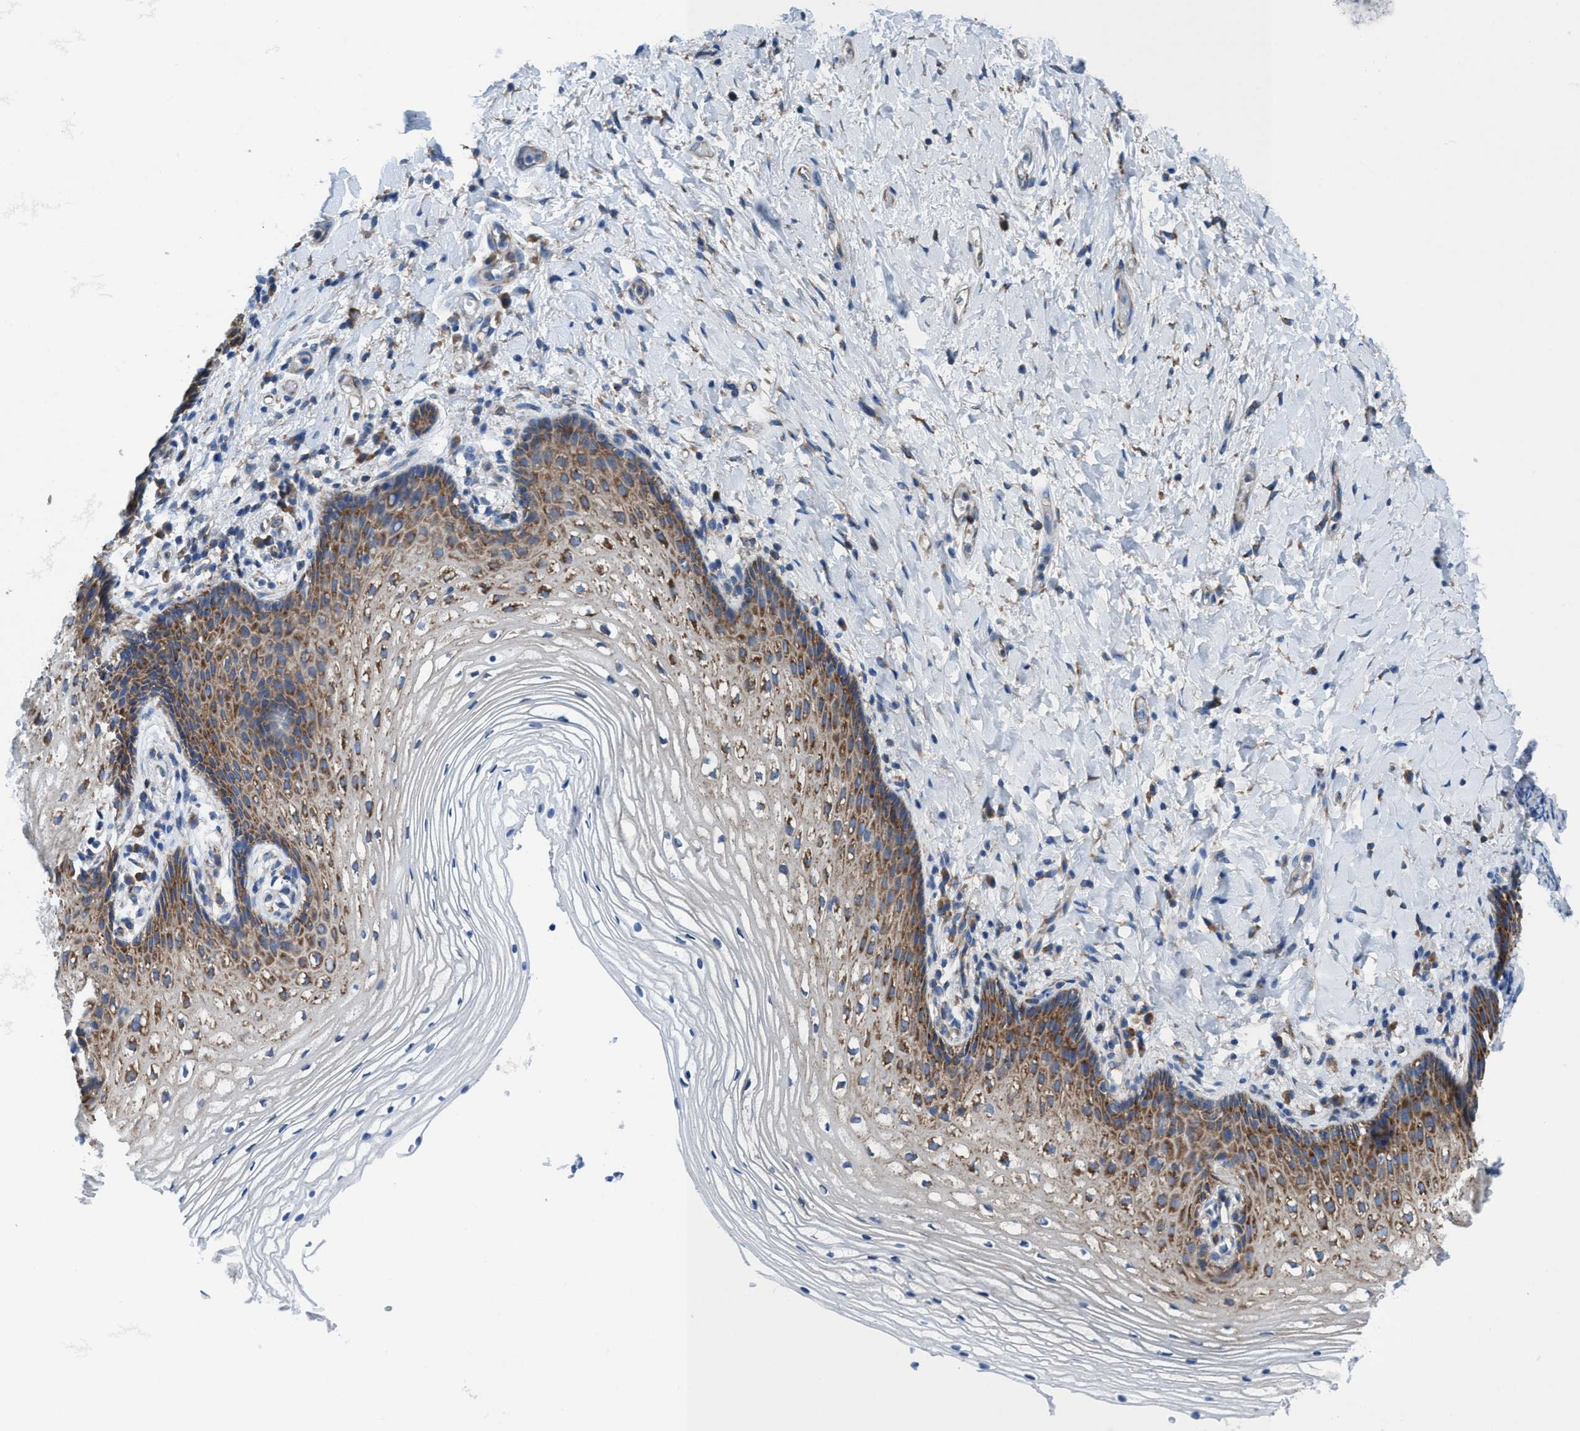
{"staining": {"intensity": "moderate", "quantity": ">75%", "location": "cytoplasmic/membranous"}, "tissue": "vagina", "cell_type": "Squamous epithelial cells", "image_type": "normal", "snomed": [{"axis": "morphology", "description": "Normal tissue, NOS"}, {"axis": "topography", "description": "Vagina"}], "caption": "Human vagina stained with a protein marker displays moderate staining in squamous epithelial cells.", "gene": "NMT1", "patient": {"sex": "female", "age": 60}}